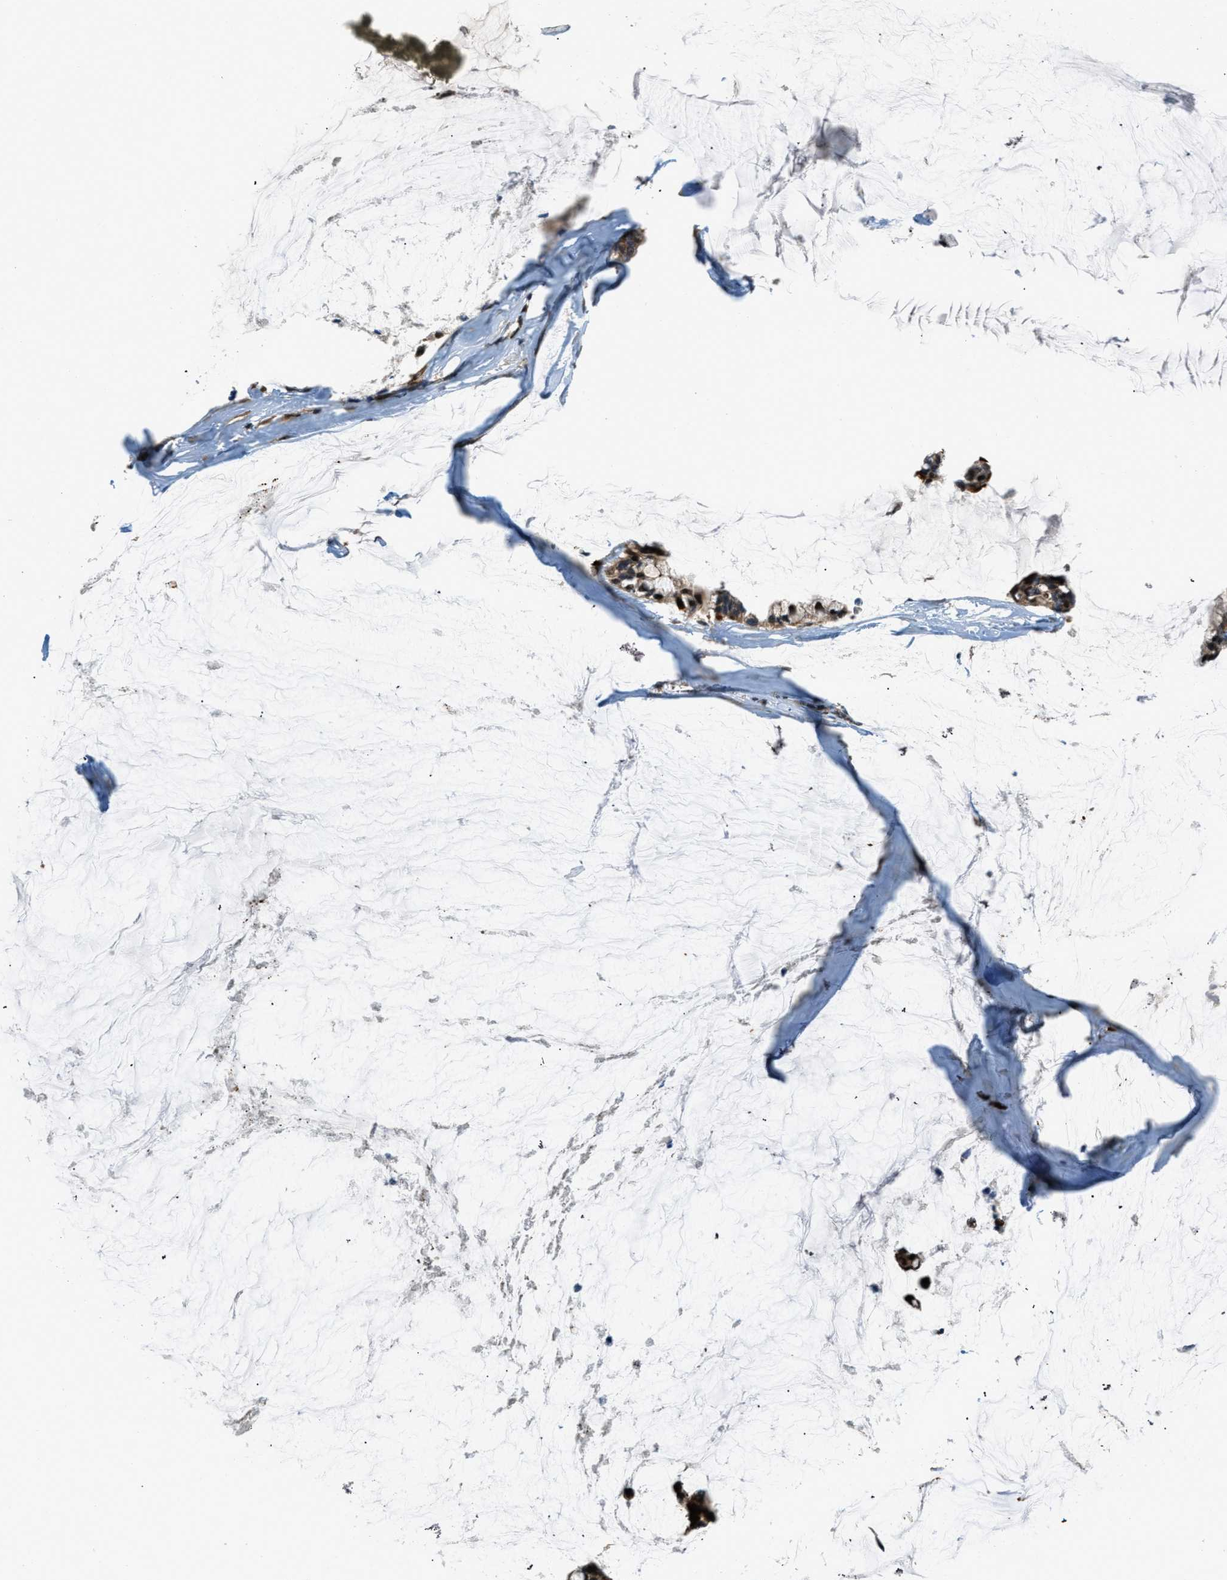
{"staining": {"intensity": "strong", "quantity": ">75%", "location": "cytoplasmic/membranous,nuclear"}, "tissue": "ovarian cancer", "cell_type": "Tumor cells", "image_type": "cancer", "snomed": [{"axis": "morphology", "description": "Cystadenocarcinoma, mucinous, NOS"}, {"axis": "topography", "description": "Ovary"}], "caption": "This micrograph exhibits IHC staining of human ovarian cancer (mucinous cystadenocarcinoma), with high strong cytoplasmic/membranous and nuclear positivity in about >75% of tumor cells.", "gene": "TRAPPC14", "patient": {"sex": "female", "age": 39}}